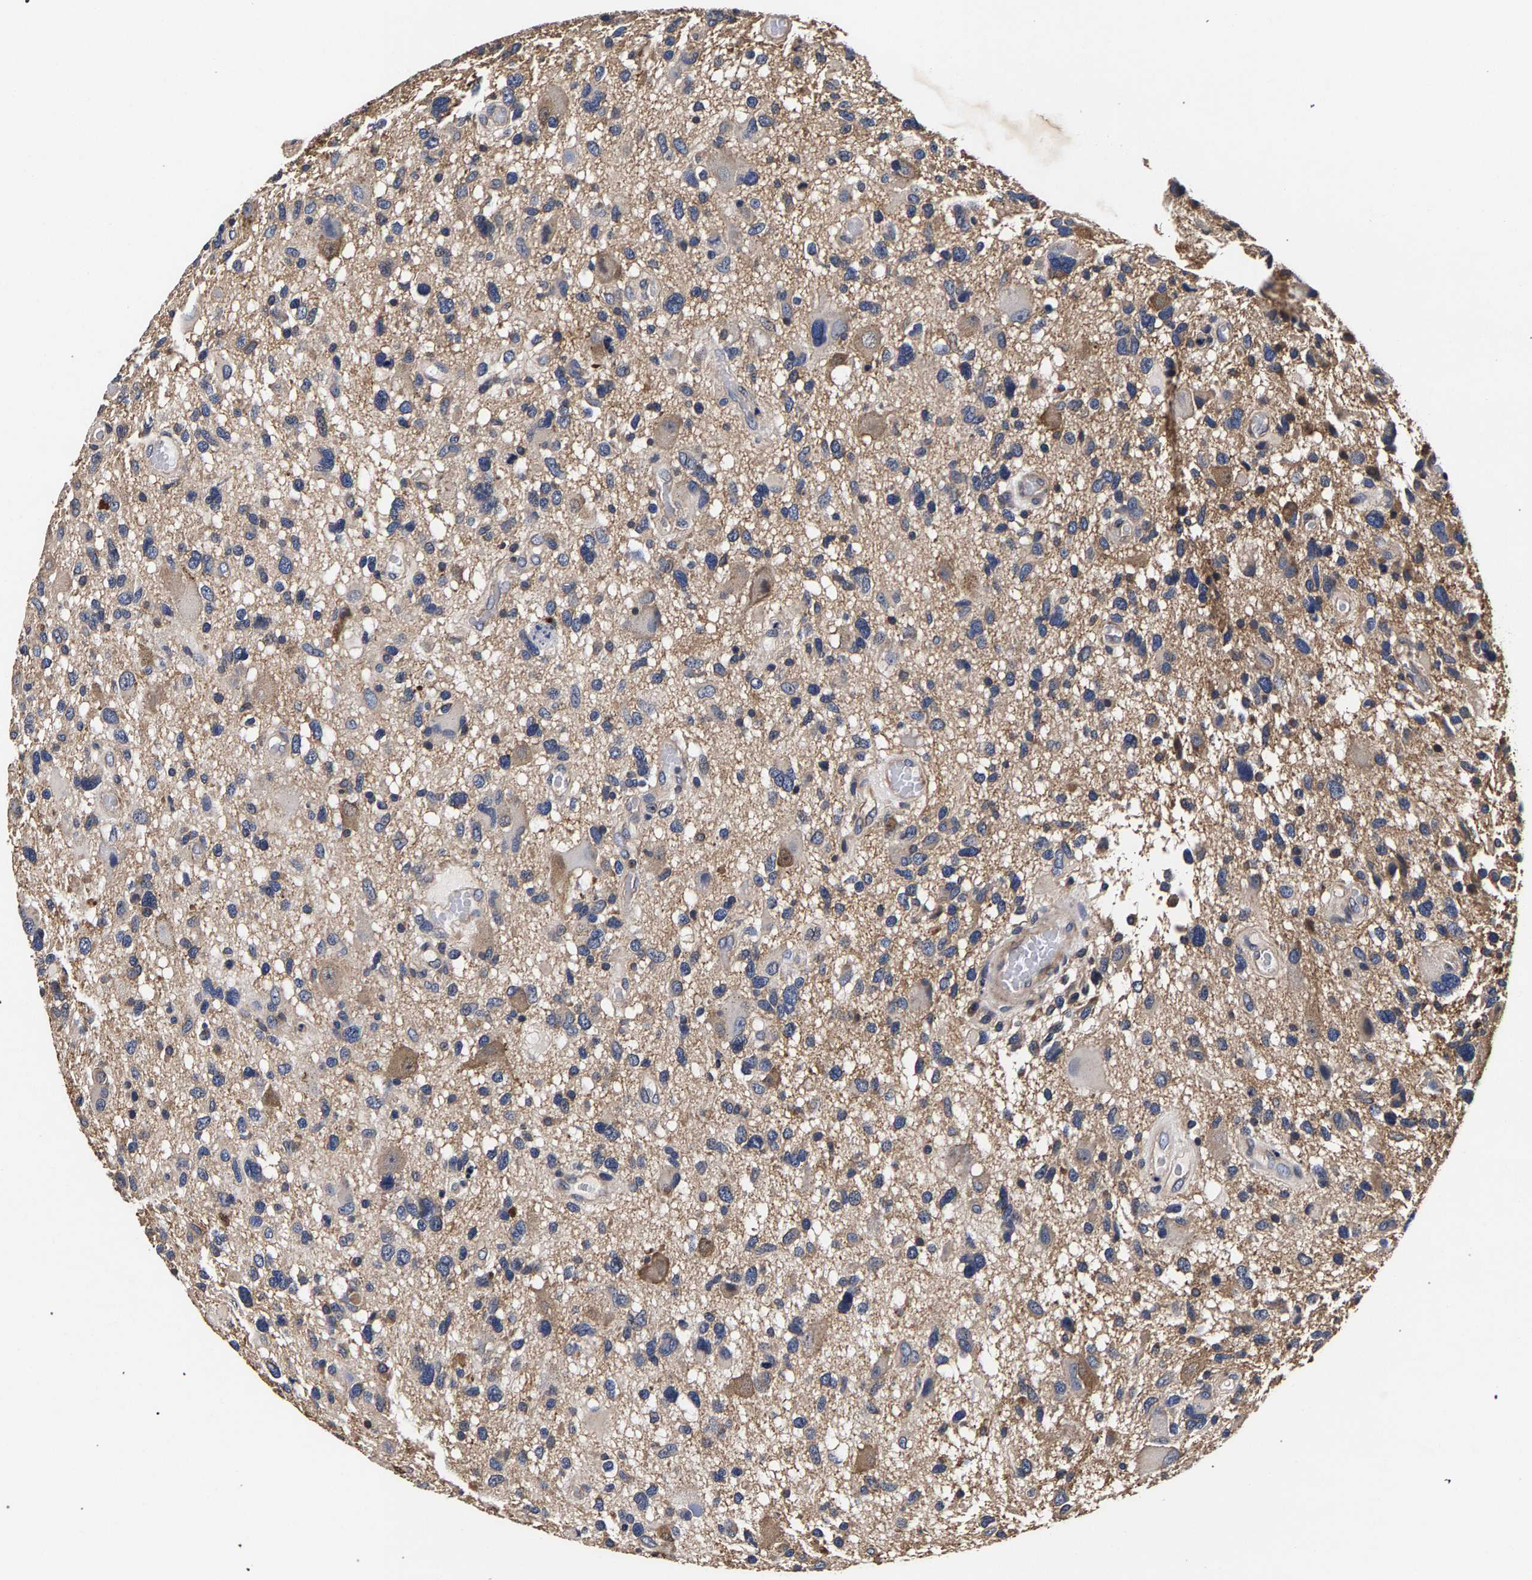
{"staining": {"intensity": "weak", "quantity": "25%-75%", "location": "cytoplasmic/membranous"}, "tissue": "glioma", "cell_type": "Tumor cells", "image_type": "cancer", "snomed": [{"axis": "morphology", "description": "Glioma, malignant, High grade"}, {"axis": "topography", "description": "Brain"}], "caption": "Brown immunohistochemical staining in glioma demonstrates weak cytoplasmic/membranous expression in approximately 25%-75% of tumor cells. (Stains: DAB in brown, nuclei in blue, Microscopy: brightfield microscopy at high magnification).", "gene": "MARCHF7", "patient": {"sex": "male", "age": 33}}